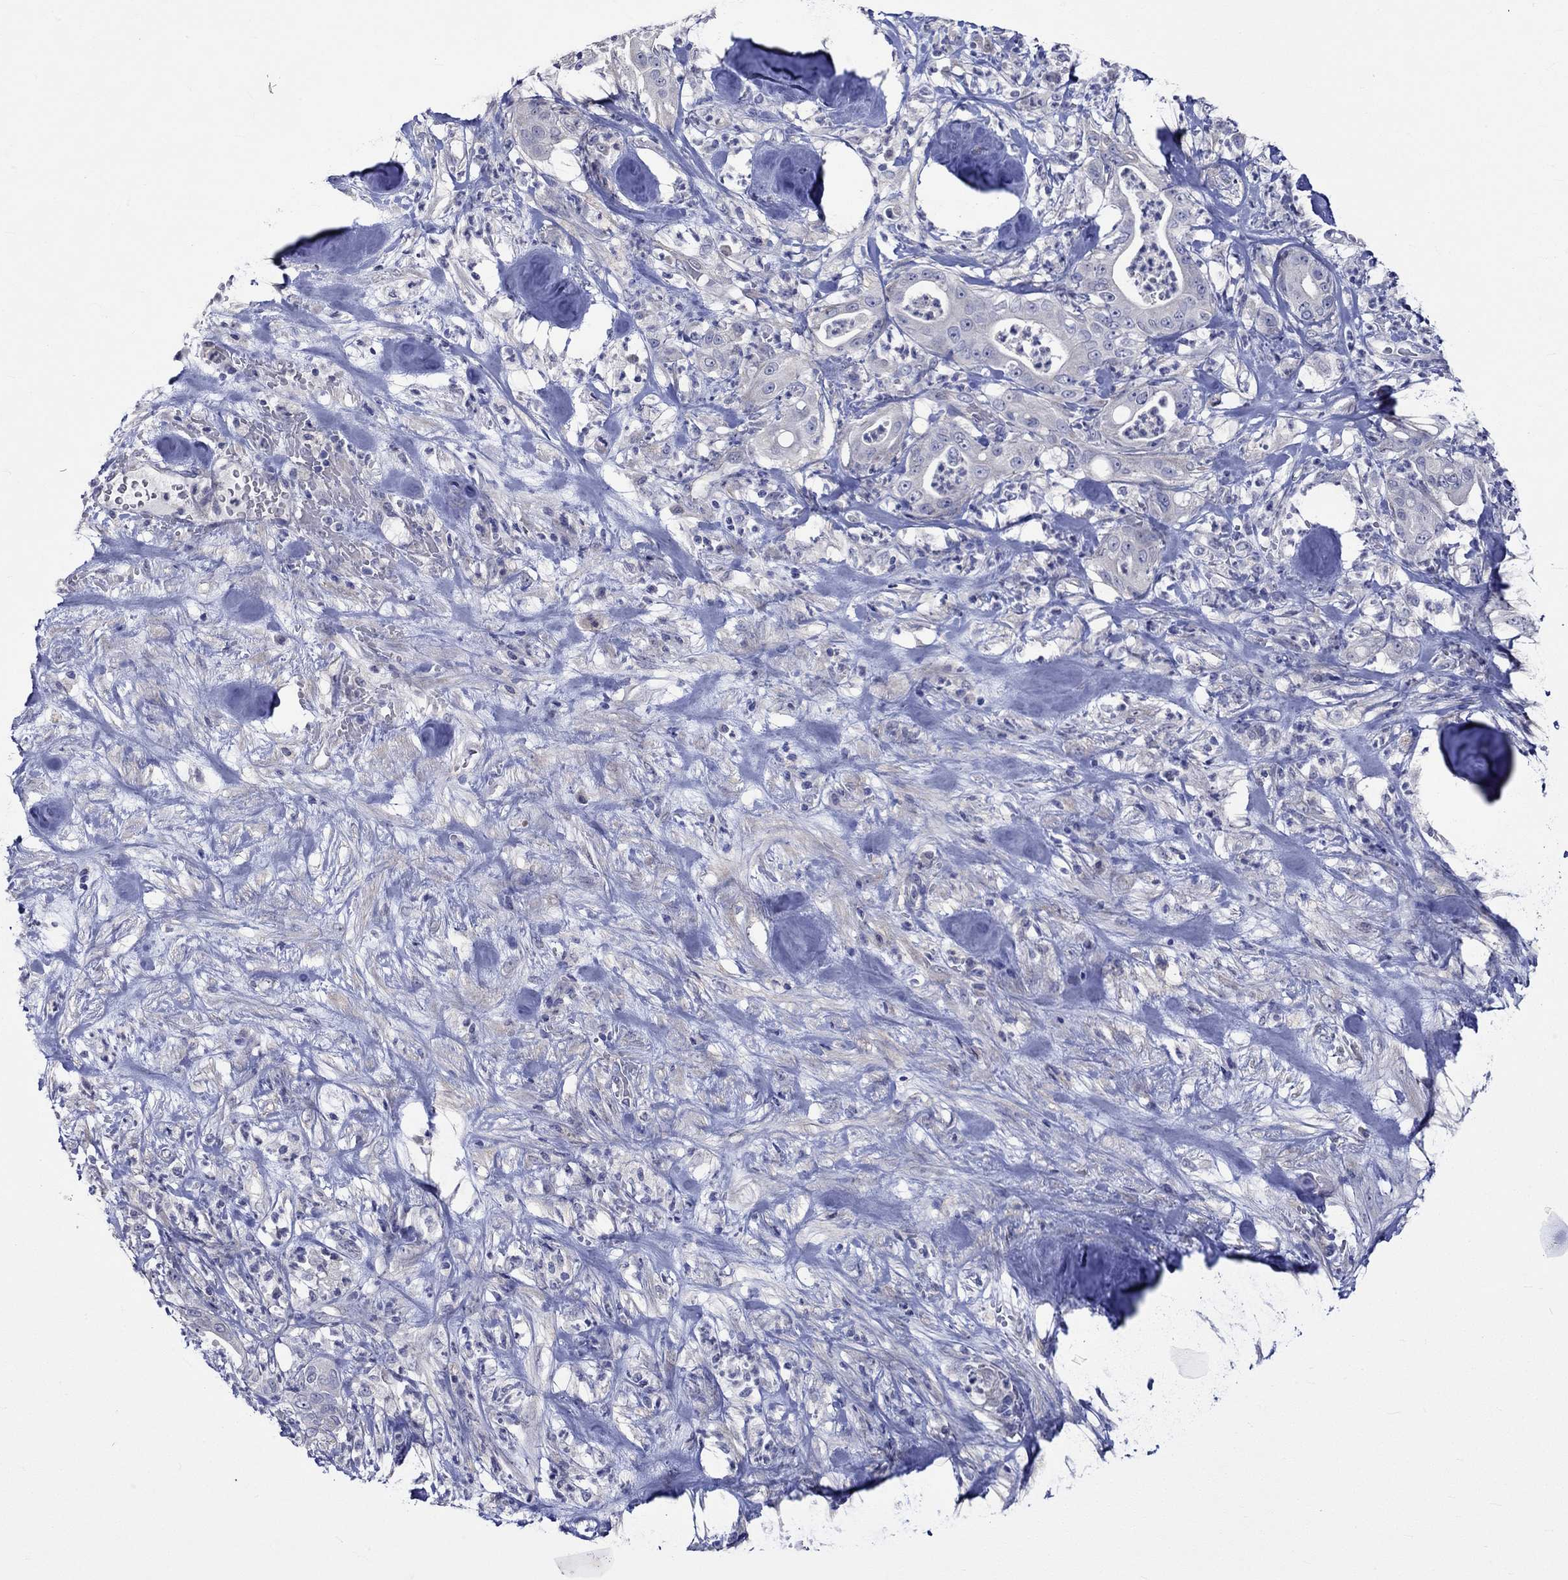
{"staining": {"intensity": "negative", "quantity": "none", "location": "none"}, "tissue": "pancreatic cancer", "cell_type": "Tumor cells", "image_type": "cancer", "snomed": [{"axis": "morphology", "description": "Adenocarcinoma, NOS"}, {"axis": "topography", "description": "Pancreas"}], "caption": "Human pancreatic adenocarcinoma stained for a protein using IHC reveals no positivity in tumor cells.", "gene": "CRYAB", "patient": {"sex": "male", "age": 71}}